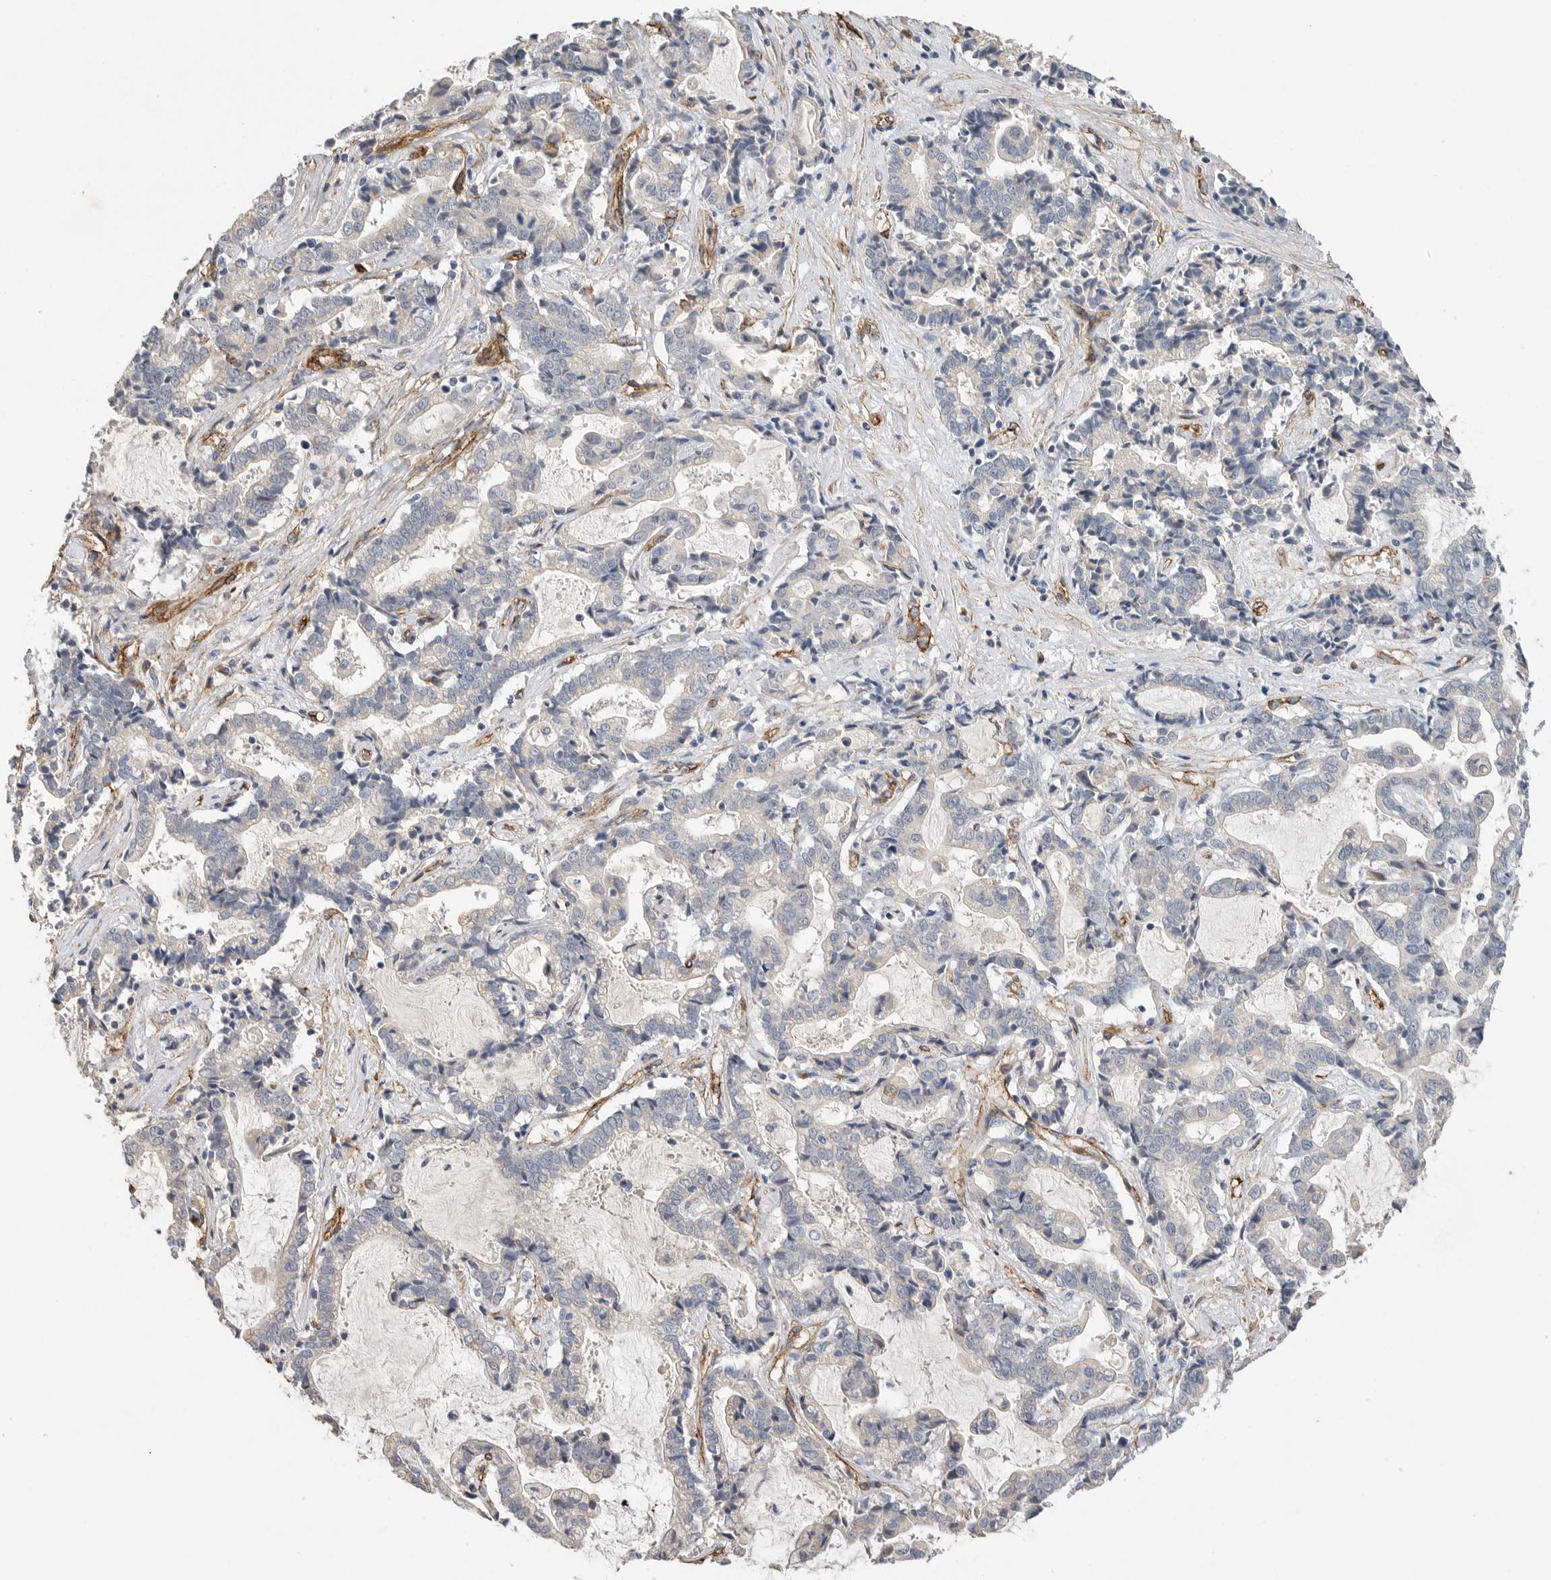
{"staining": {"intensity": "negative", "quantity": "none", "location": "none"}, "tissue": "liver cancer", "cell_type": "Tumor cells", "image_type": "cancer", "snomed": [{"axis": "morphology", "description": "Cholangiocarcinoma"}, {"axis": "topography", "description": "Liver"}], "caption": "Immunohistochemistry (IHC) micrograph of neoplastic tissue: cholangiocarcinoma (liver) stained with DAB (3,3'-diaminobenzidine) exhibits no significant protein staining in tumor cells. (DAB (3,3'-diaminobenzidine) immunohistochemistry (IHC), high magnification).", "gene": "JMJD4", "patient": {"sex": "male", "age": 57}}